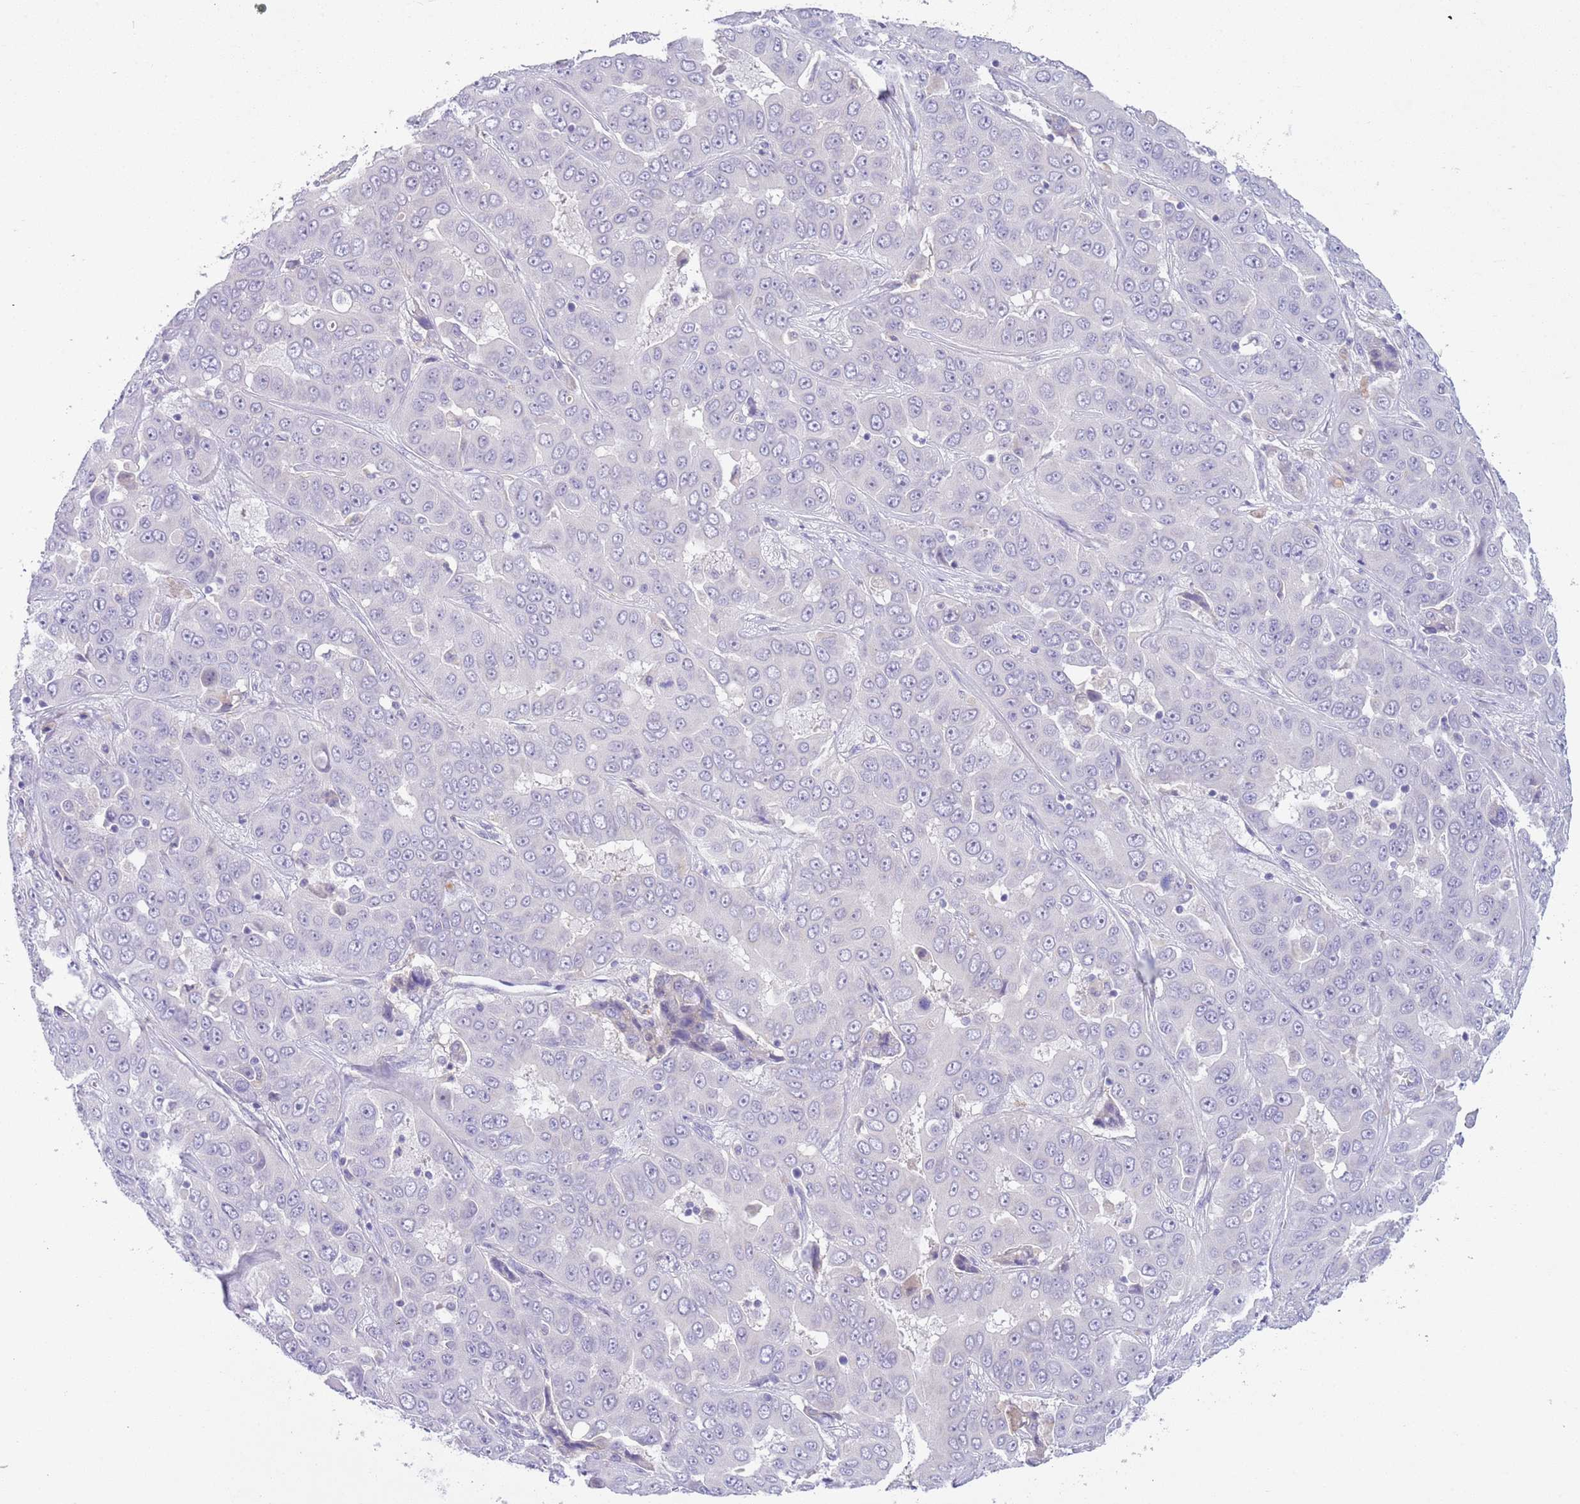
{"staining": {"intensity": "negative", "quantity": "none", "location": "none"}, "tissue": "liver cancer", "cell_type": "Tumor cells", "image_type": "cancer", "snomed": [{"axis": "morphology", "description": "Cholangiocarcinoma"}, {"axis": "topography", "description": "Liver"}], "caption": "Human liver cholangiocarcinoma stained for a protein using immunohistochemistry (IHC) shows no expression in tumor cells.", "gene": "IGFL4", "patient": {"sex": "female", "age": 52}}